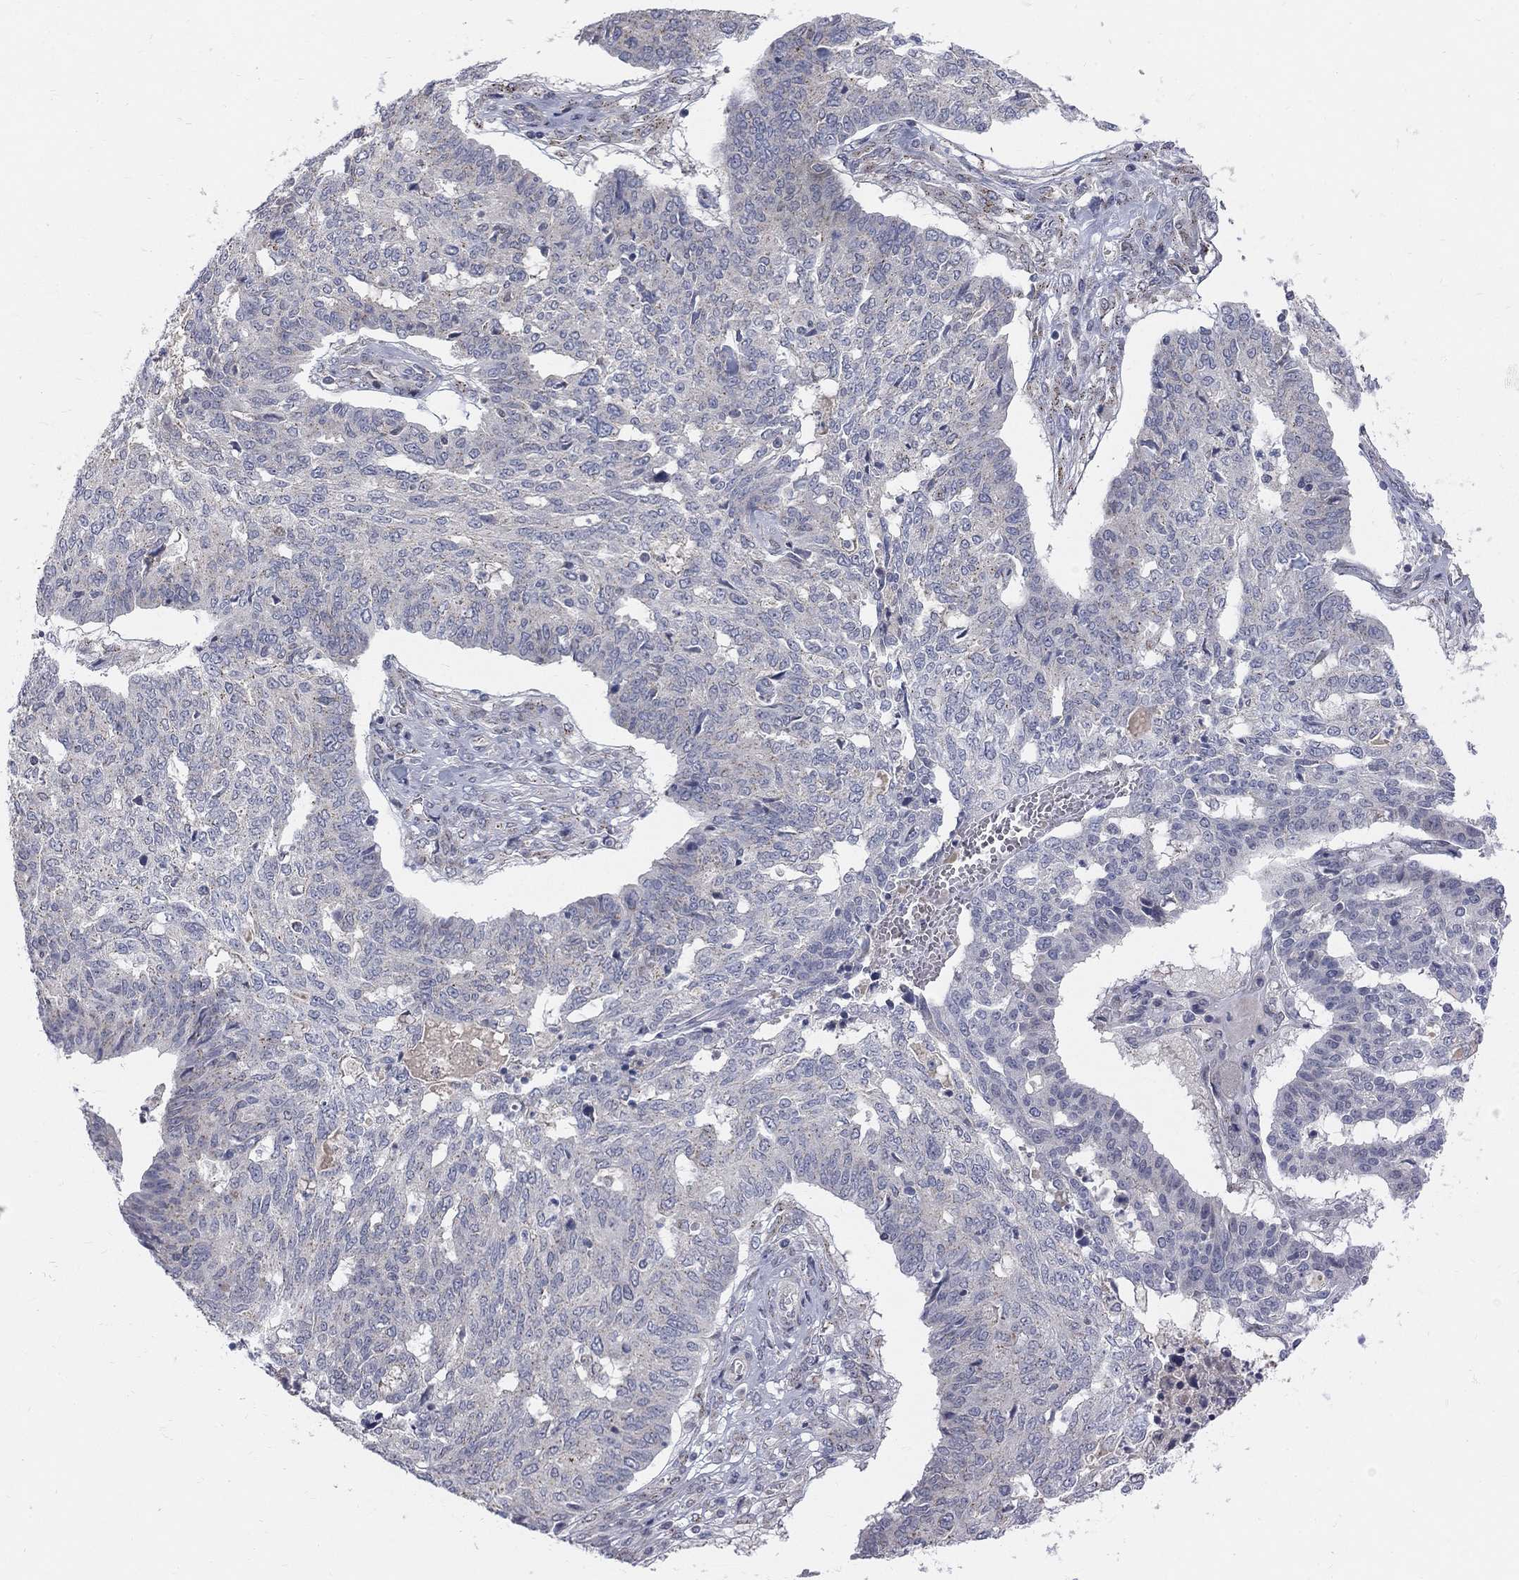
{"staining": {"intensity": "moderate", "quantity": "<25%", "location": "cytoplasmic/membranous"}, "tissue": "ovarian cancer", "cell_type": "Tumor cells", "image_type": "cancer", "snomed": [{"axis": "morphology", "description": "Cystadenocarcinoma, serous, NOS"}, {"axis": "topography", "description": "Ovary"}], "caption": "Serous cystadenocarcinoma (ovarian) tissue reveals moderate cytoplasmic/membranous positivity in about <25% of tumor cells, visualized by immunohistochemistry.", "gene": "PANK3", "patient": {"sex": "female", "age": 67}}